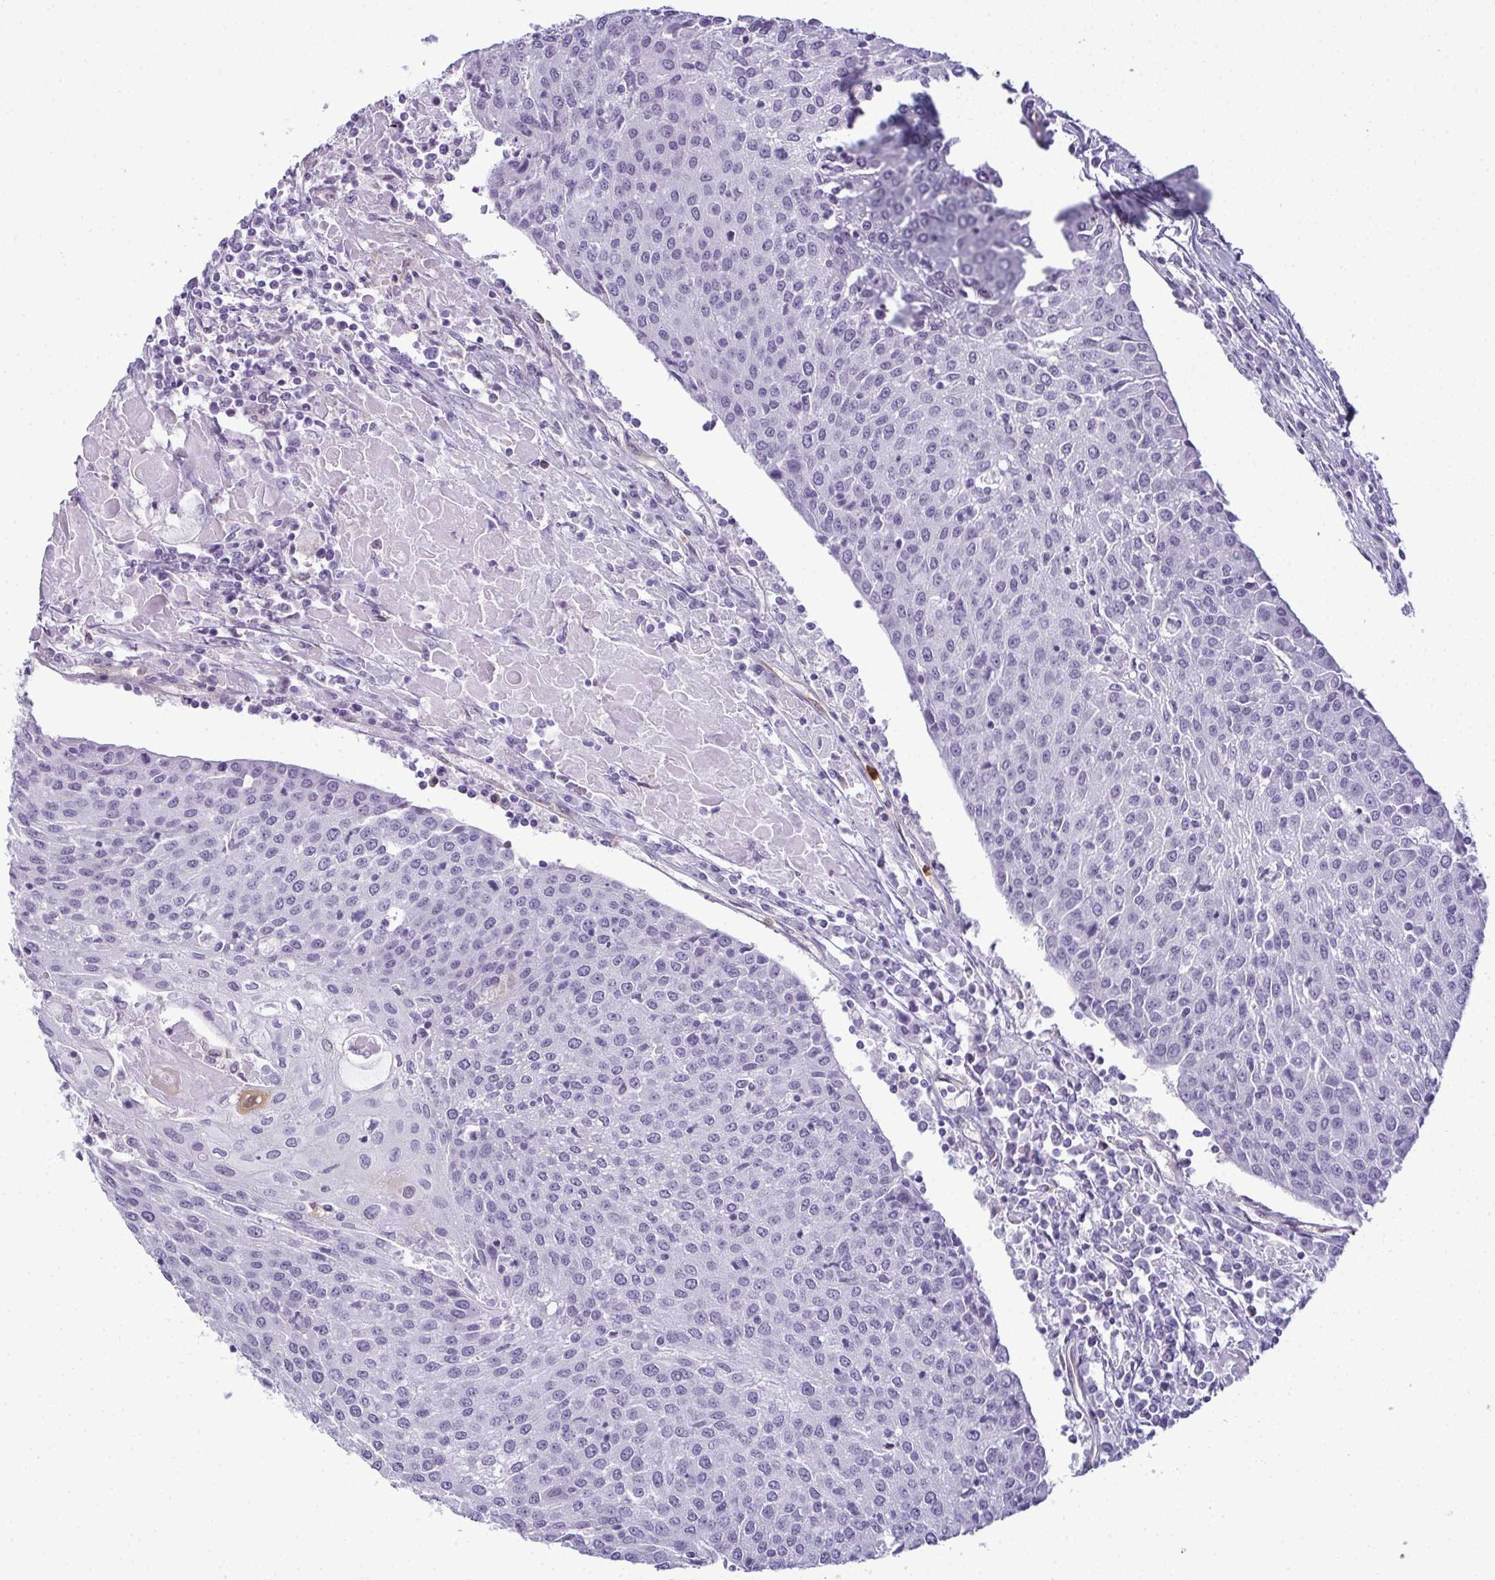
{"staining": {"intensity": "negative", "quantity": "none", "location": "none"}, "tissue": "urothelial cancer", "cell_type": "Tumor cells", "image_type": "cancer", "snomed": [{"axis": "morphology", "description": "Urothelial carcinoma, High grade"}, {"axis": "topography", "description": "Urinary bladder"}], "caption": "Image shows no protein expression in tumor cells of high-grade urothelial carcinoma tissue.", "gene": "CDA", "patient": {"sex": "female", "age": 85}}